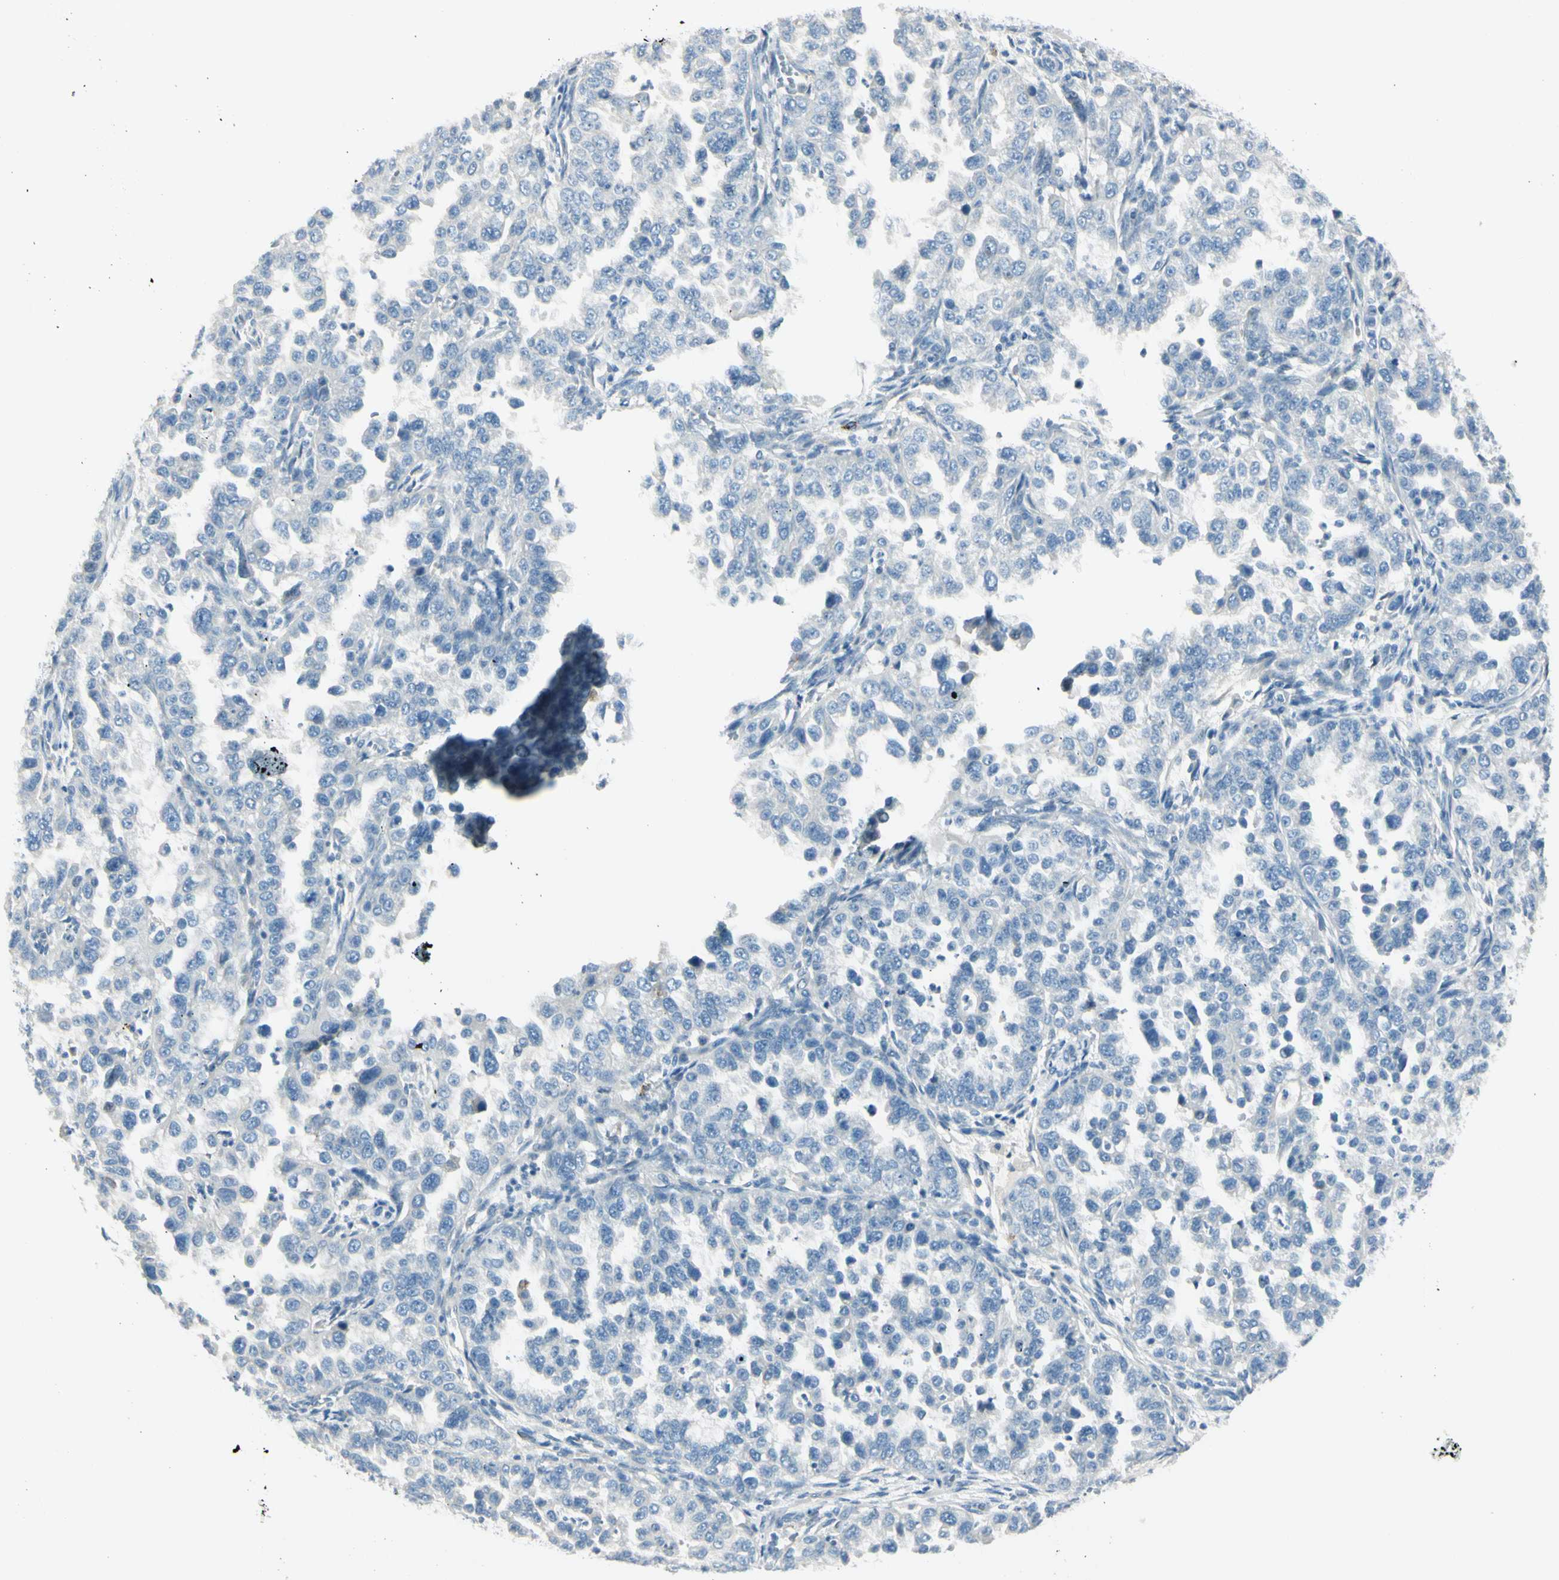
{"staining": {"intensity": "negative", "quantity": "none", "location": "none"}, "tissue": "endometrial cancer", "cell_type": "Tumor cells", "image_type": "cancer", "snomed": [{"axis": "morphology", "description": "Adenocarcinoma, NOS"}, {"axis": "topography", "description": "Endometrium"}], "caption": "There is no significant expression in tumor cells of adenocarcinoma (endometrial).", "gene": "DLG4", "patient": {"sex": "female", "age": 85}}